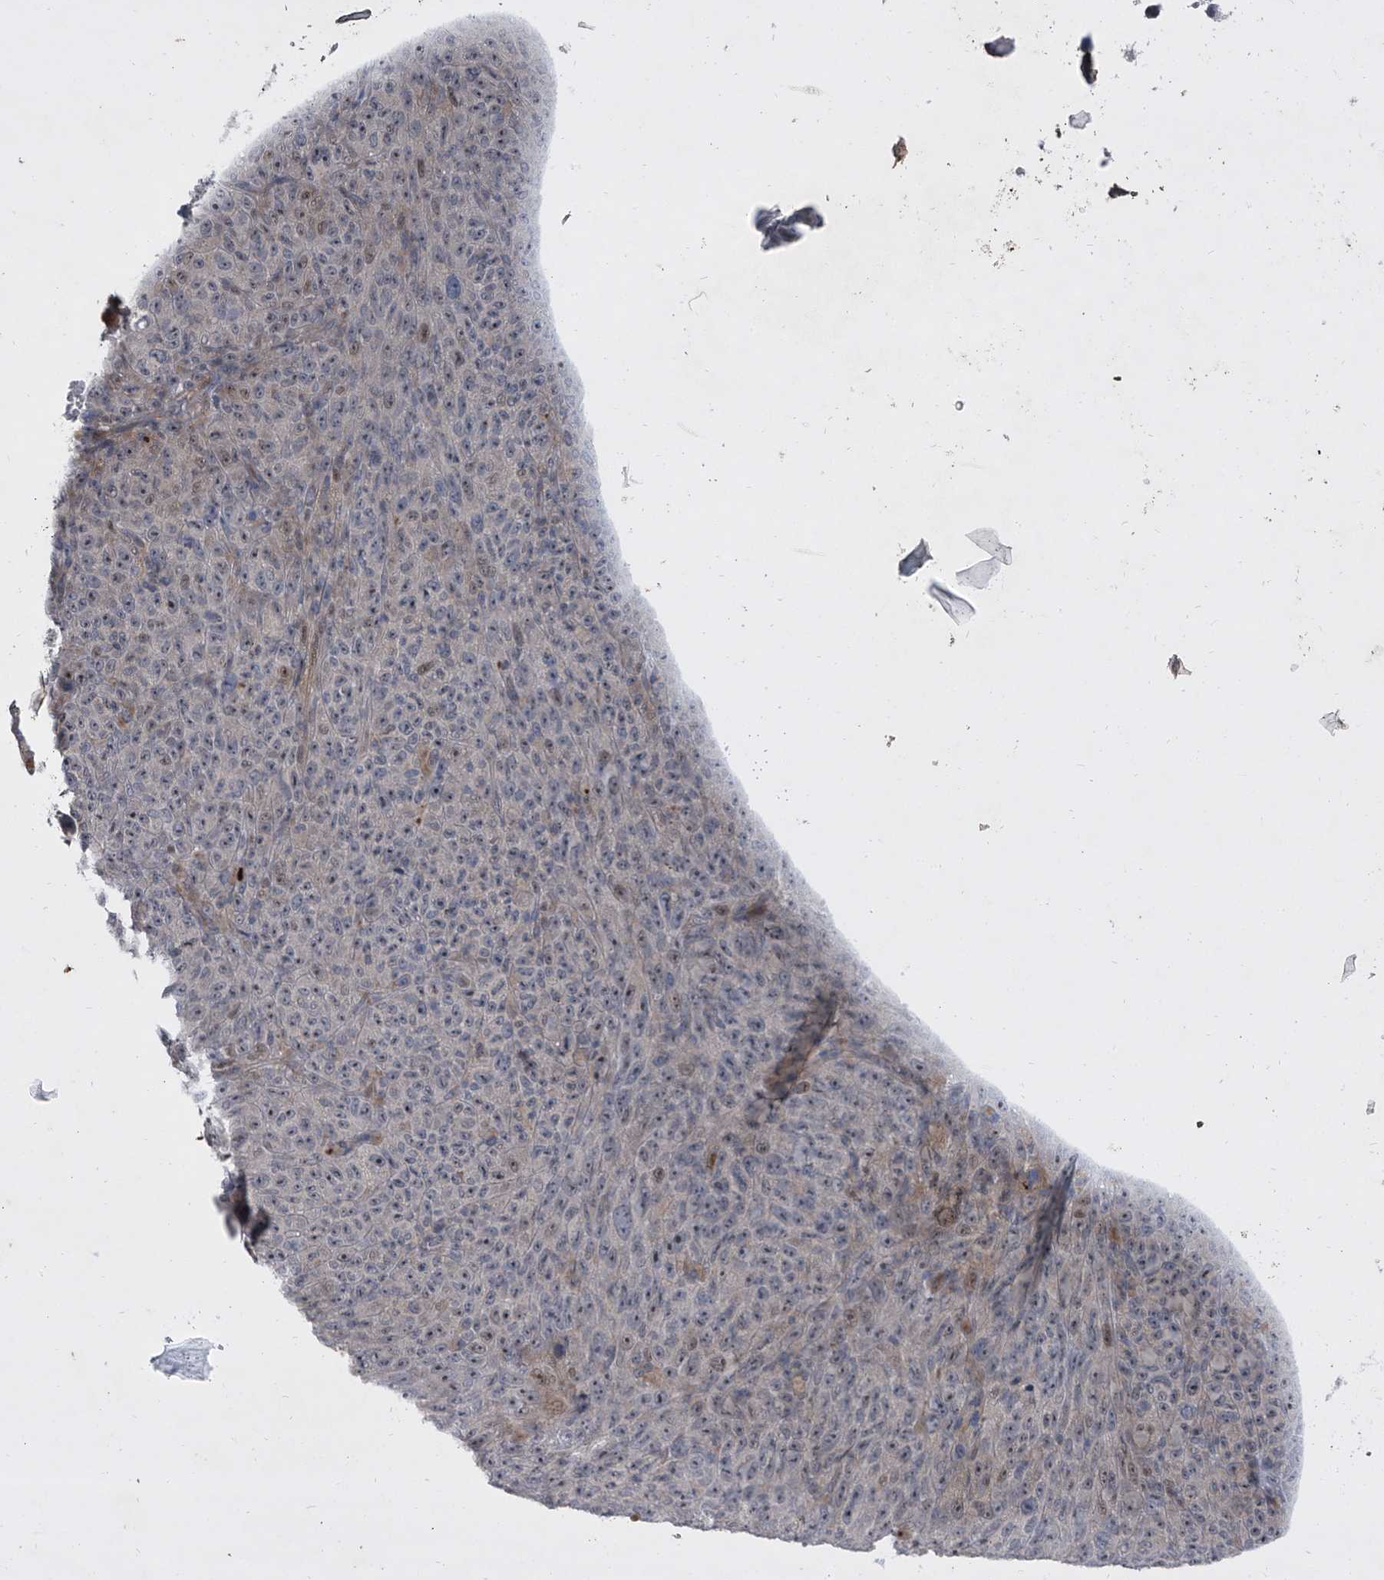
{"staining": {"intensity": "negative", "quantity": "none", "location": "none"}, "tissue": "melanoma", "cell_type": "Tumor cells", "image_type": "cancer", "snomed": [{"axis": "morphology", "description": "Malignant melanoma, NOS"}, {"axis": "topography", "description": "Skin"}], "caption": "A high-resolution micrograph shows immunohistochemistry (IHC) staining of melanoma, which demonstrates no significant expression in tumor cells.", "gene": "HEATR6", "patient": {"sex": "female", "age": 82}}